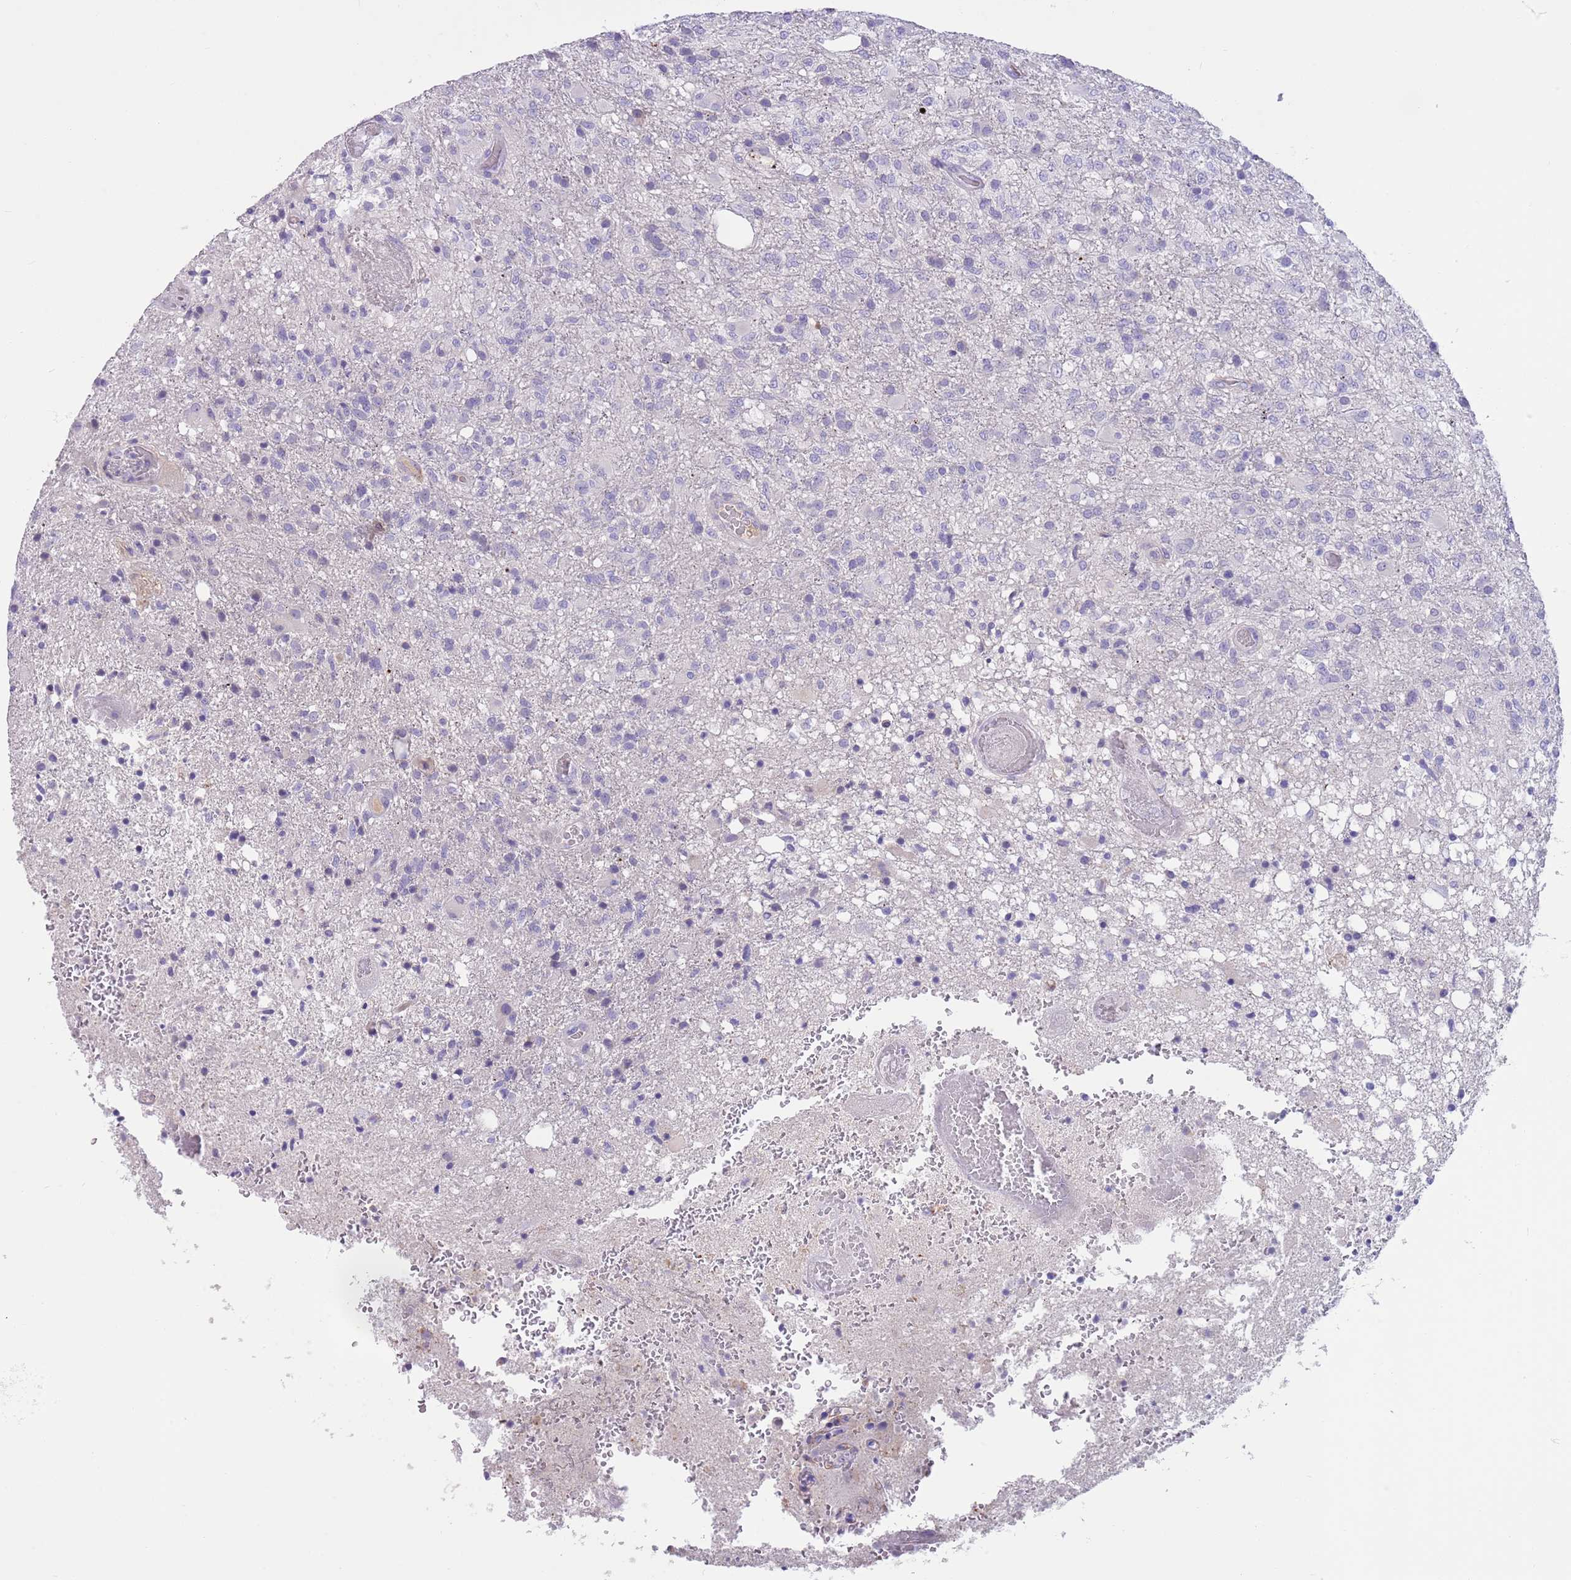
{"staining": {"intensity": "negative", "quantity": "none", "location": "none"}, "tissue": "glioma", "cell_type": "Tumor cells", "image_type": "cancer", "snomed": [{"axis": "morphology", "description": "Glioma, malignant, High grade"}, {"axis": "topography", "description": "Brain"}], "caption": "Immunohistochemical staining of human glioma displays no significant staining in tumor cells. Brightfield microscopy of IHC stained with DAB (3,3'-diaminobenzidine) (brown) and hematoxylin (blue), captured at high magnification.", "gene": "LEPROTL1", "patient": {"sex": "female", "age": 74}}